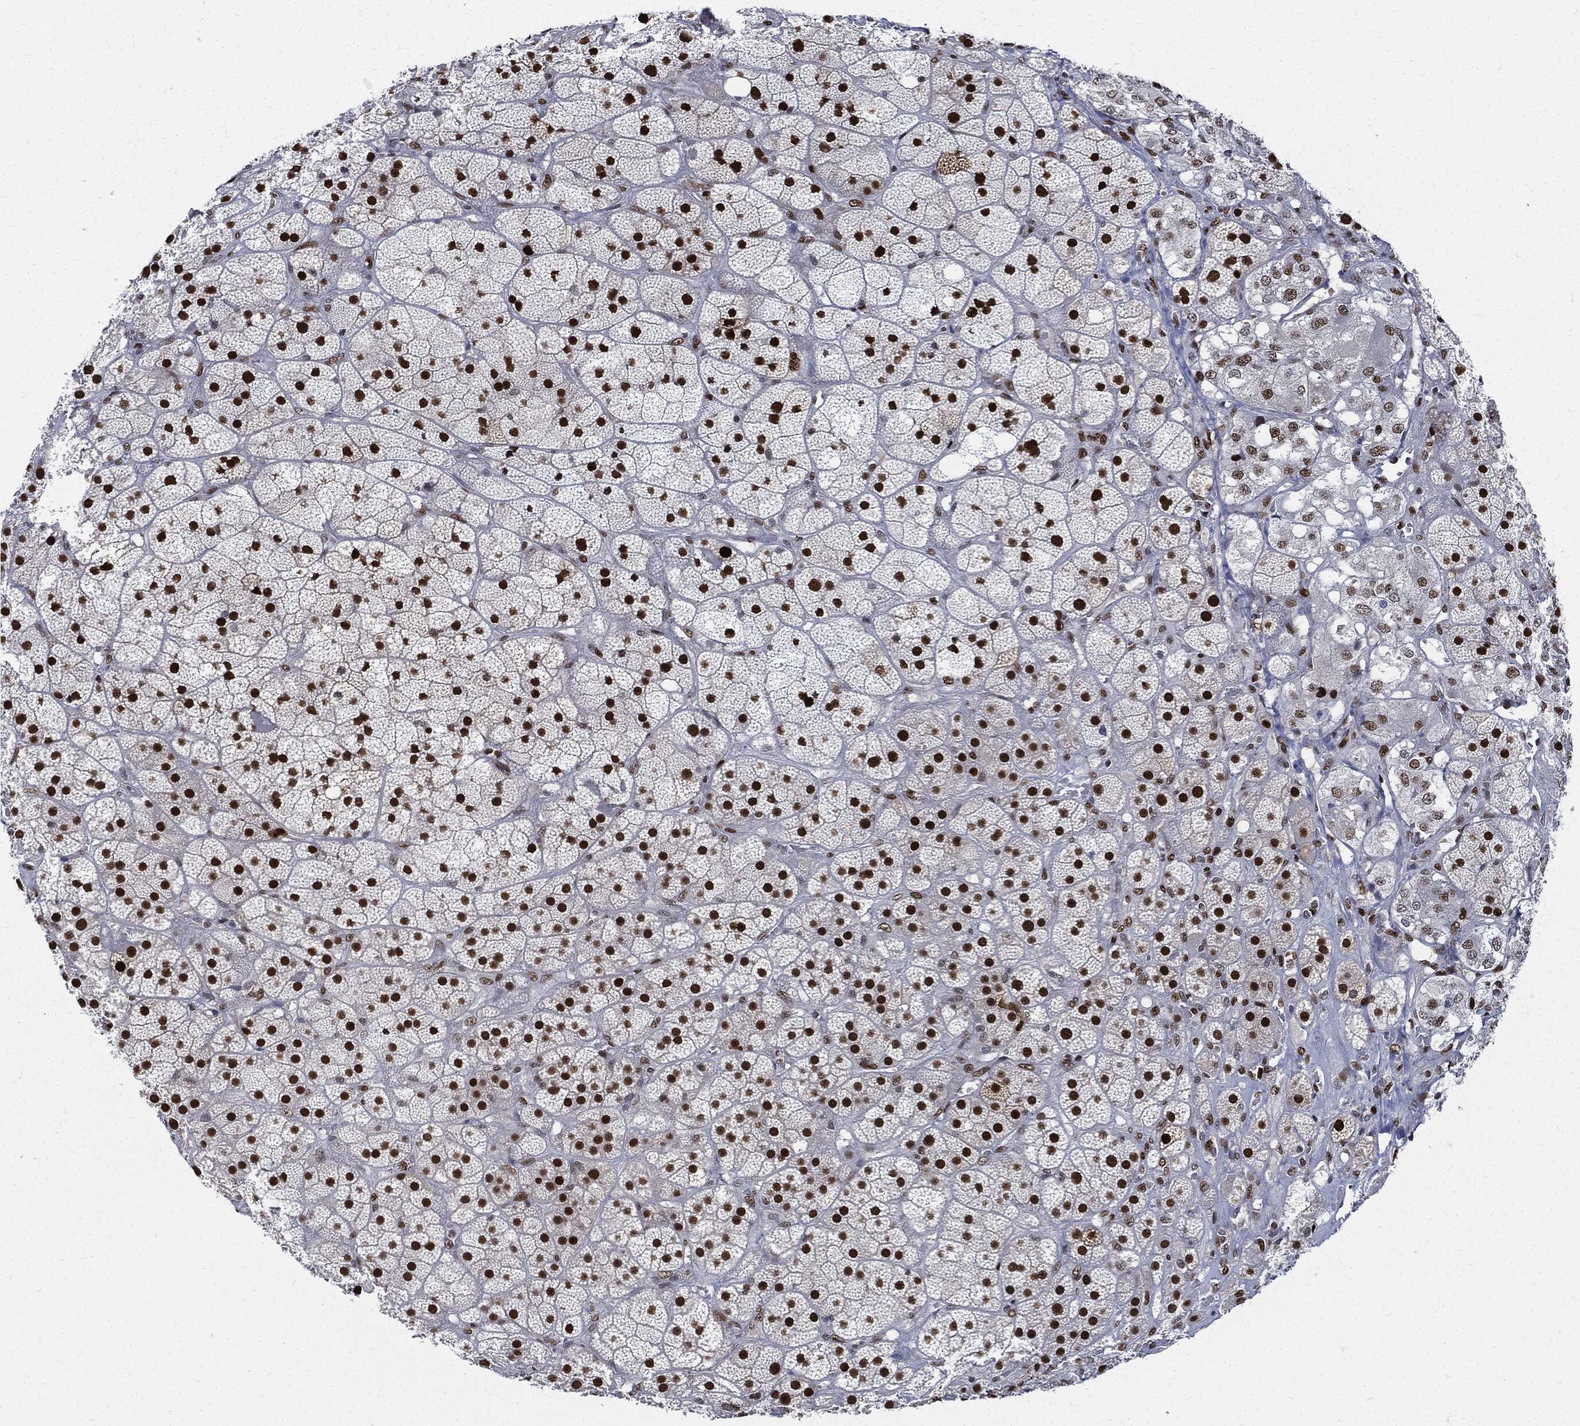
{"staining": {"intensity": "strong", "quantity": ">75%", "location": "nuclear"}, "tissue": "adrenal gland", "cell_type": "Glandular cells", "image_type": "normal", "snomed": [{"axis": "morphology", "description": "Normal tissue, NOS"}, {"axis": "topography", "description": "Adrenal gland"}], "caption": "Strong nuclear expression for a protein is seen in approximately >75% of glandular cells of benign adrenal gland using IHC.", "gene": "PCNA", "patient": {"sex": "male", "age": 57}}